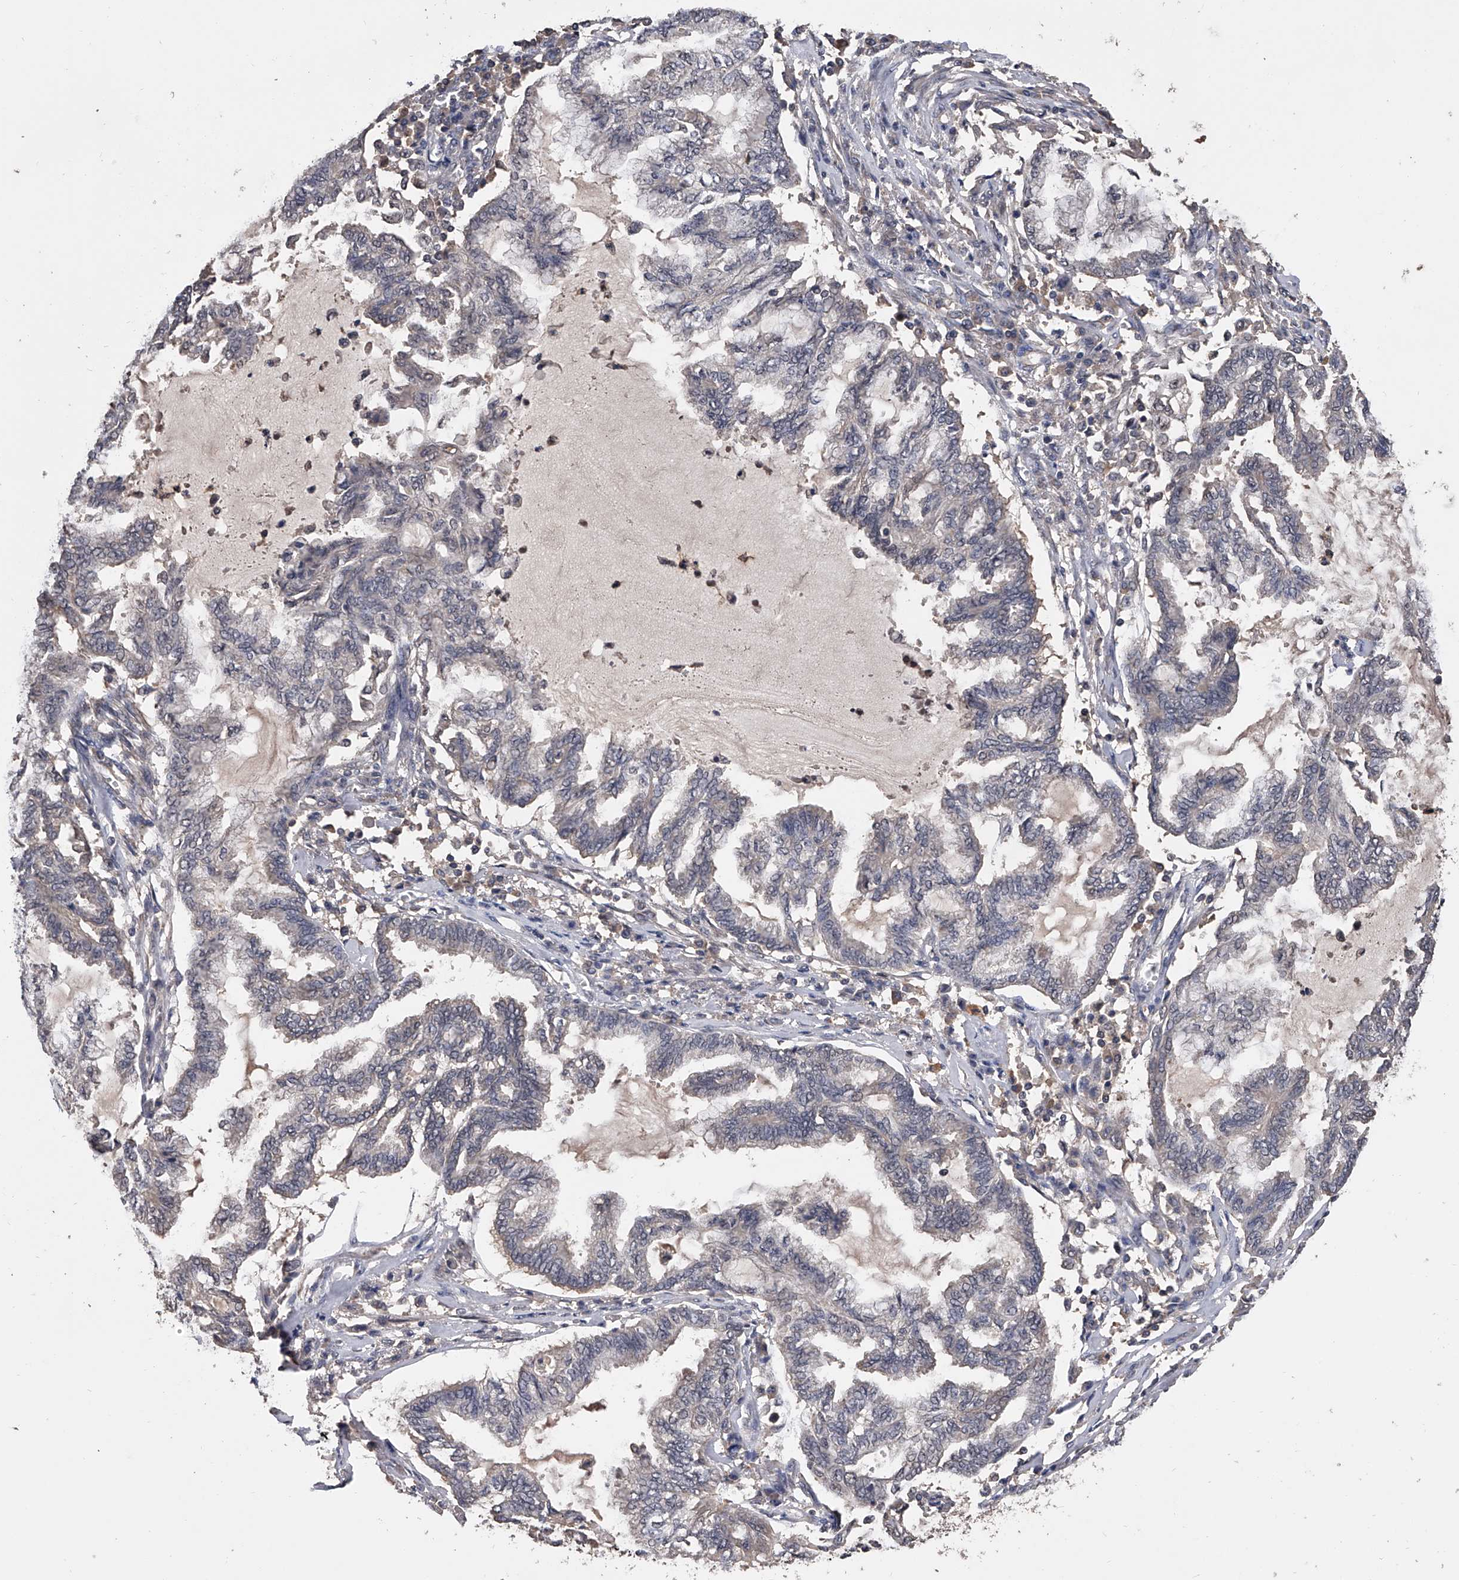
{"staining": {"intensity": "negative", "quantity": "none", "location": "none"}, "tissue": "endometrial cancer", "cell_type": "Tumor cells", "image_type": "cancer", "snomed": [{"axis": "morphology", "description": "Adenocarcinoma, NOS"}, {"axis": "topography", "description": "Endometrium"}], "caption": "The immunohistochemistry (IHC) micrograph has no significant staining in tumor cells of endometrial cancer (adenocarcinoma) tissue.", "gene": "EFCAB7", "patient": {"sex": "female", "age": 86}}